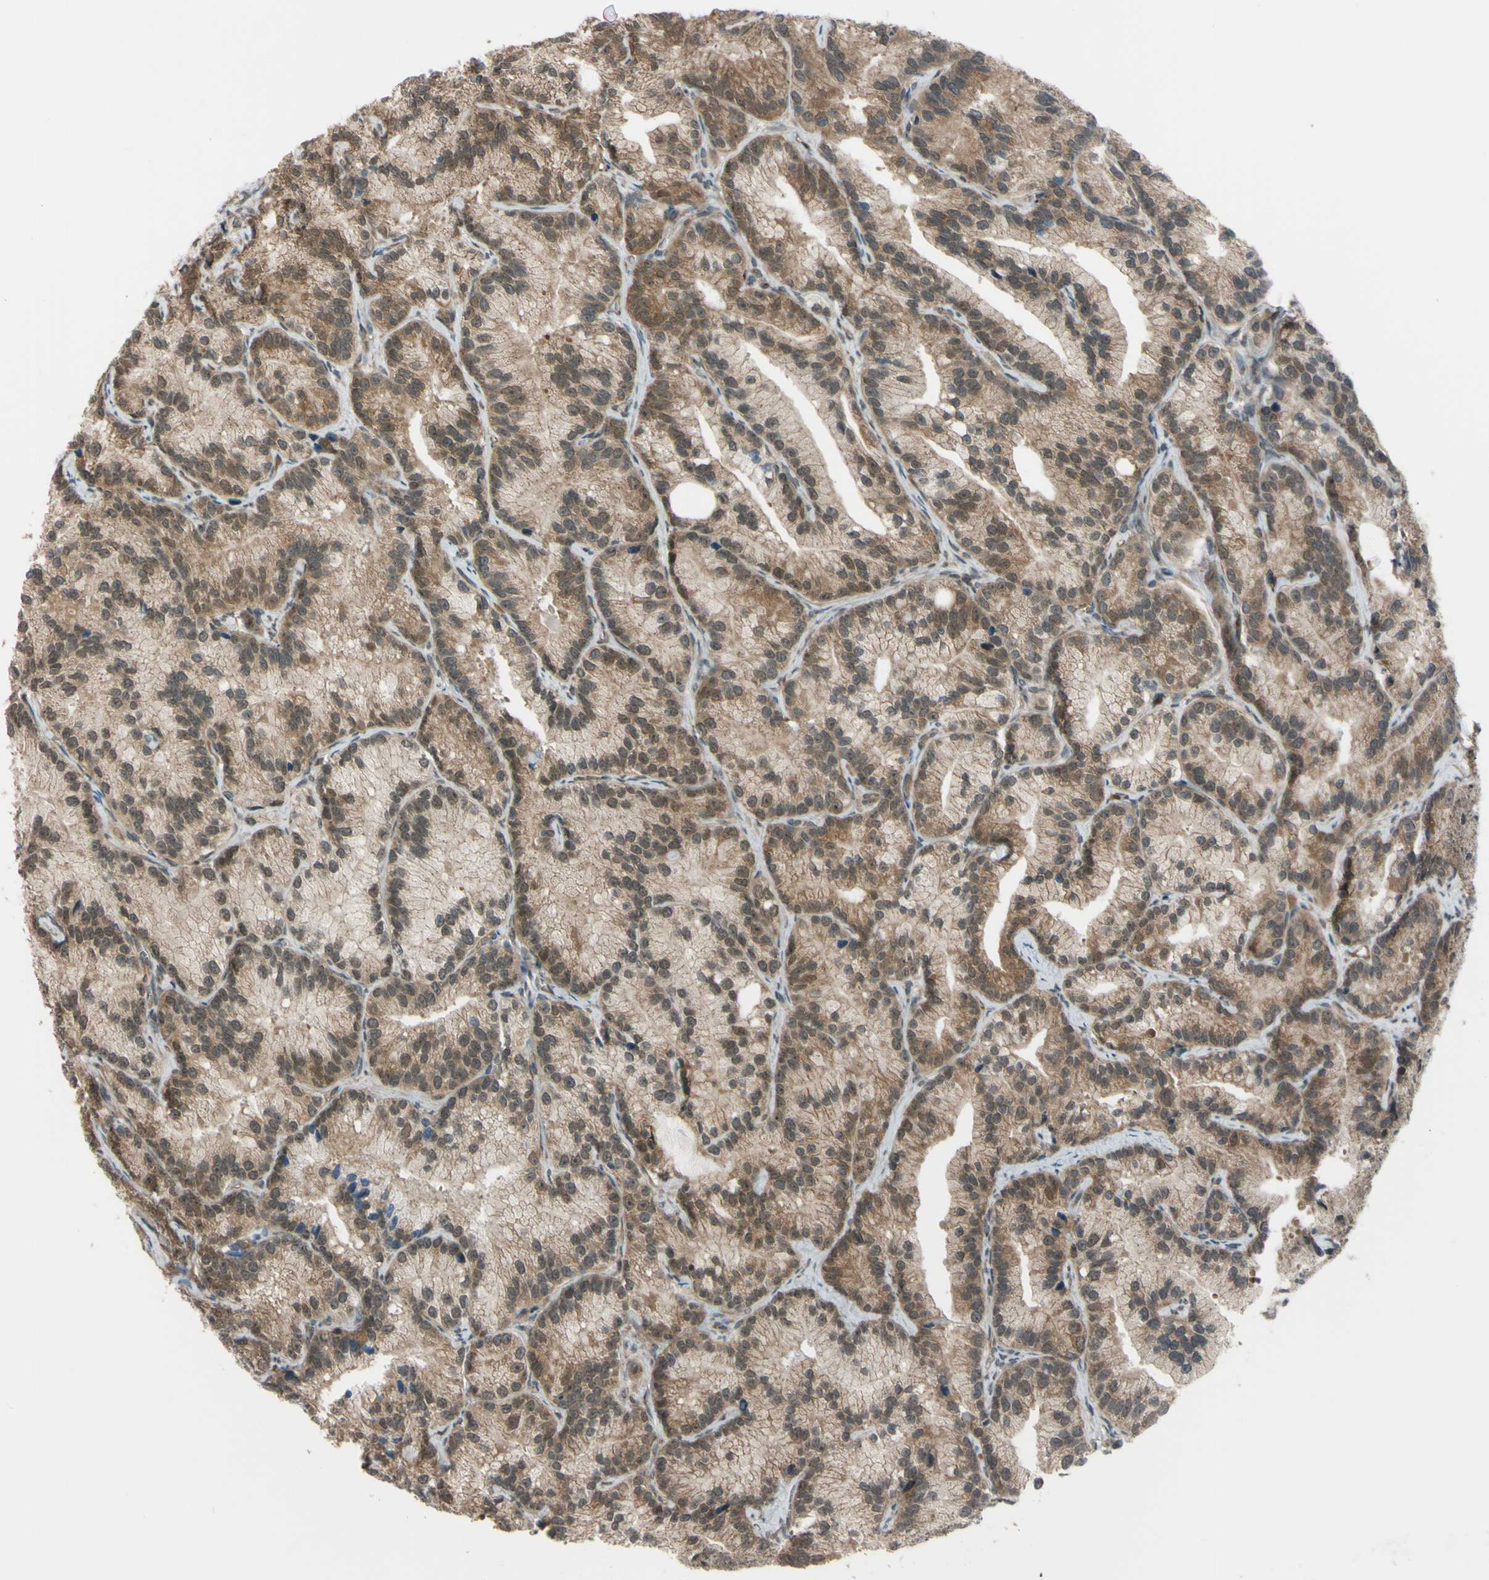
{"staining": {"intensity": "moderate", "quantity": ">75%", "location": "cytoplasmic/membranous,nuclear"}, "tissue": "prostate cancer", "cell_type": "Tumor cells", "image_type": "cancer", "snomed": [{"axis": "morphology", "description": "Adenocarcinoma, Low grade"}, {"axis": "topography", "description": "Prostate"}], "caption": "An immunohistochemistry image of neoplastic tissue is shown. Protein staining in brown labels moderate cytoplasmic/membranous and nuclear positivity in prostate cancer (low-grade adenocarcinoma) within tumor cells.", "gene": "FLII", "patient": {"sex": "male", "age": 89}}